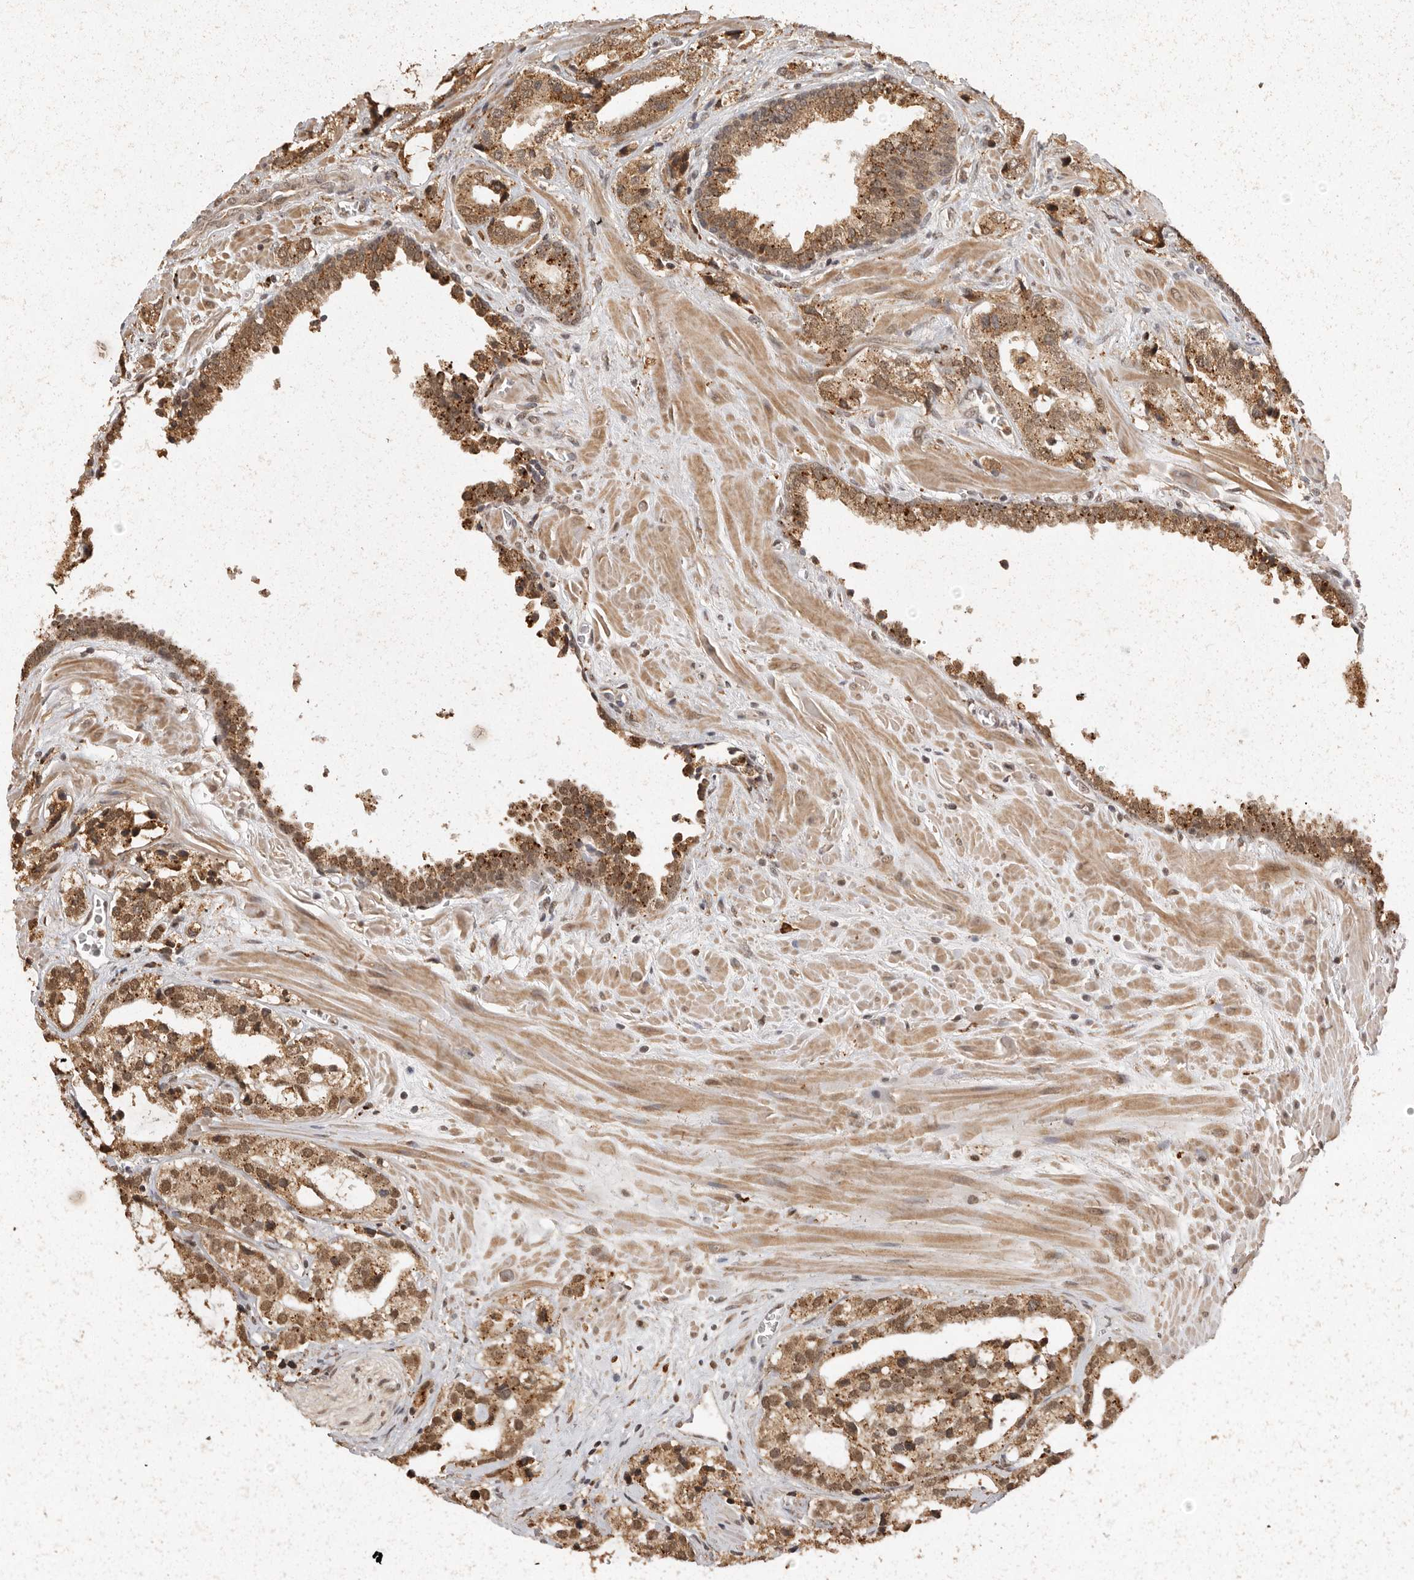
{"staining": {"intensity": "moderate", "quantity": ">75%", "location": "cytoplasmic/membranous"}, "tissue": "prostate cancer", "cell_type": "Tumor cells", "image_type": "cancer", "snomed": [{"axis": "morphology", "description": "Adenocarcinoma, High grade"}, {"axis": "topography", "description": "Prostate"}], "caption": "High-magnification brightfield microscopy of prostate cancer (high-grade adenocarcinoma) stained with DAB (brown) and counterstained with hematoxylin (blue). tumor cells exhibit moderate cytoplasmic/membranous positivity is identified in about>75% of cells.", "gene": "ZNF83", "patient": {"sex": "male", "age": 66}}